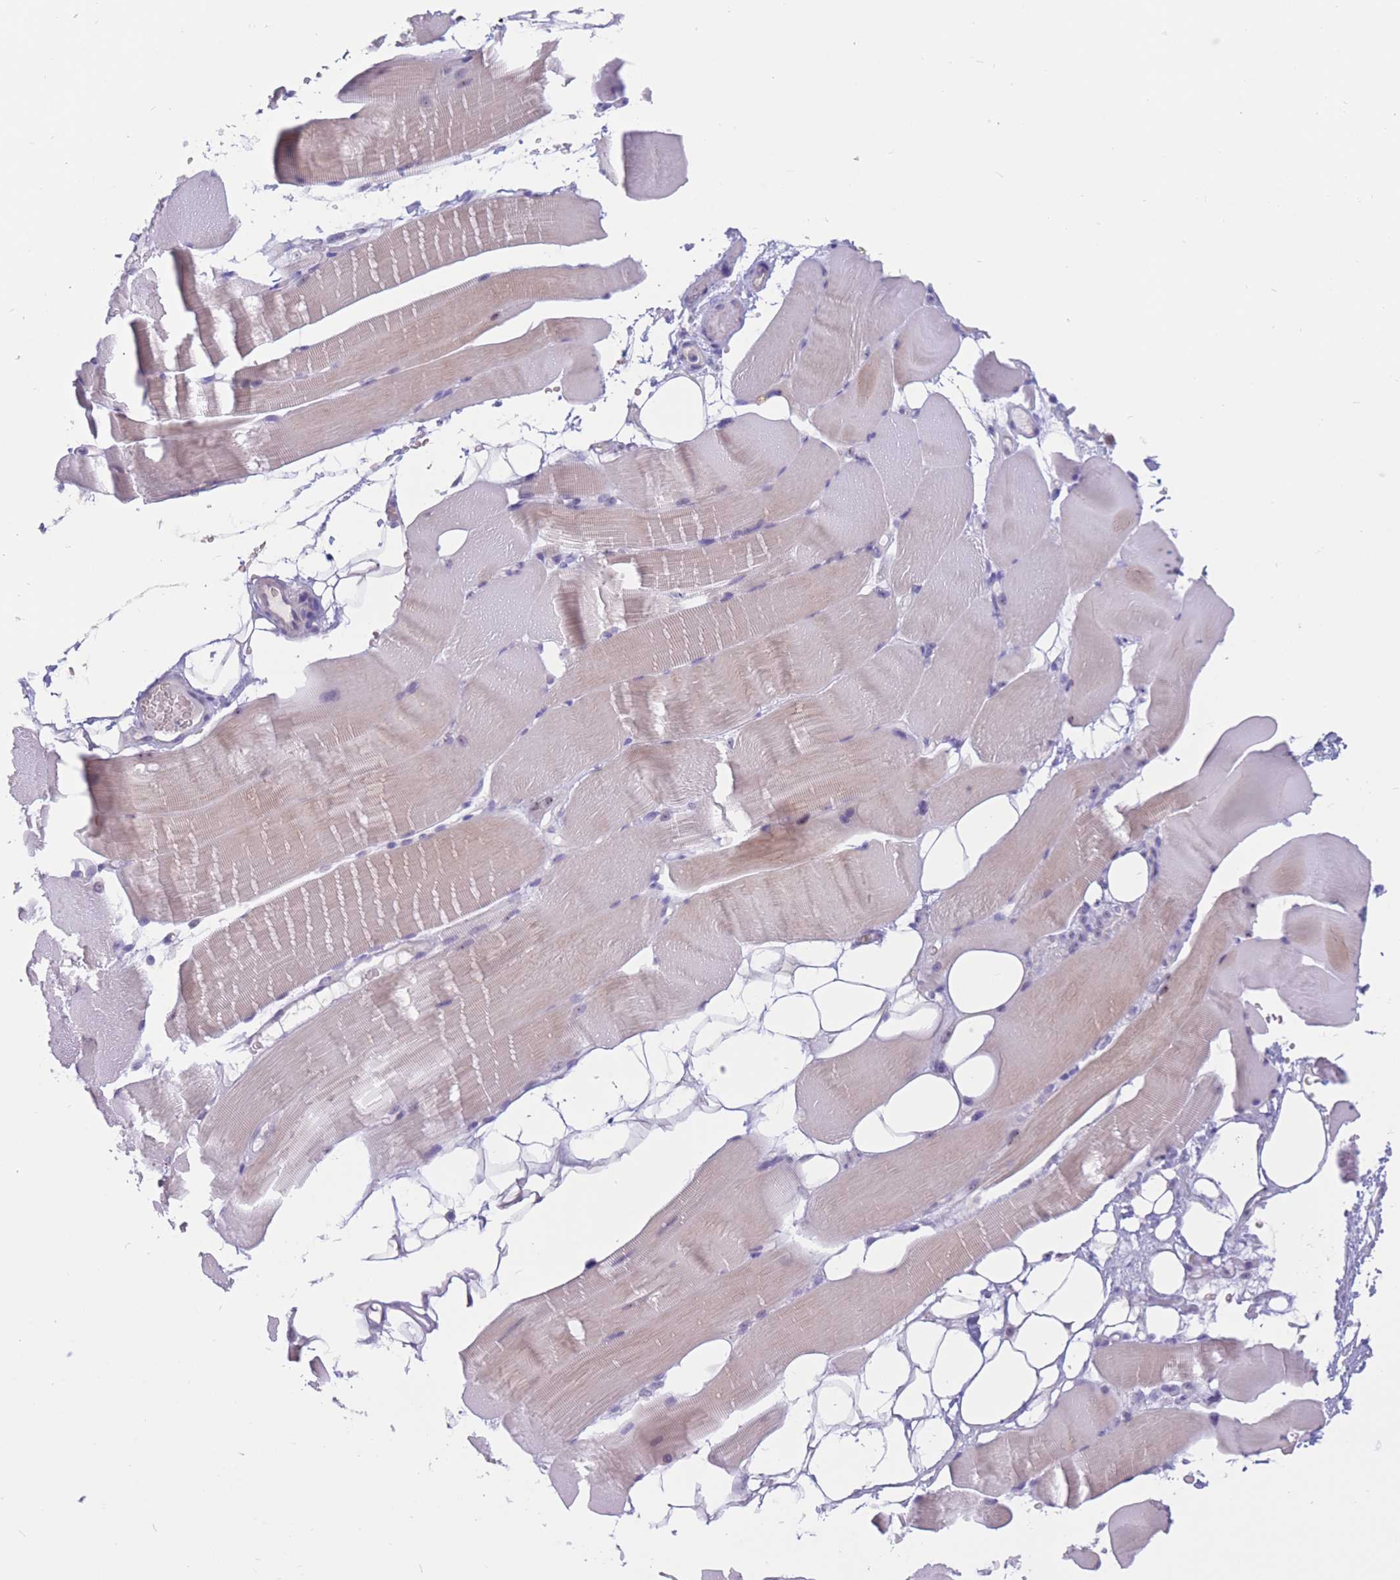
{"staining": {"intensity": "weak", "quantity": "<25%", "location": "cytoplasmic/membranous"}, "tissue": "skeletal muscle", "cell_type": "Myocytes", "image_type": "normal", "snomed": [{"axis": "morphology", "description": "Normal tissue, NOS"}, {"axis": "topography", "description": "Skeletal muscle"}, {"axis": "topography", "description": "Parathyroid gland"}], "caption": "Myocytes are negative for brown protein staining in normal skeletal muscle. (Brightfield microscopy of DAB (3,3'-diaminobenzidine) immunohistochemistry at high magnification).", "gene": "BOP1", "patient": {"sex": "female", "age": 37}}